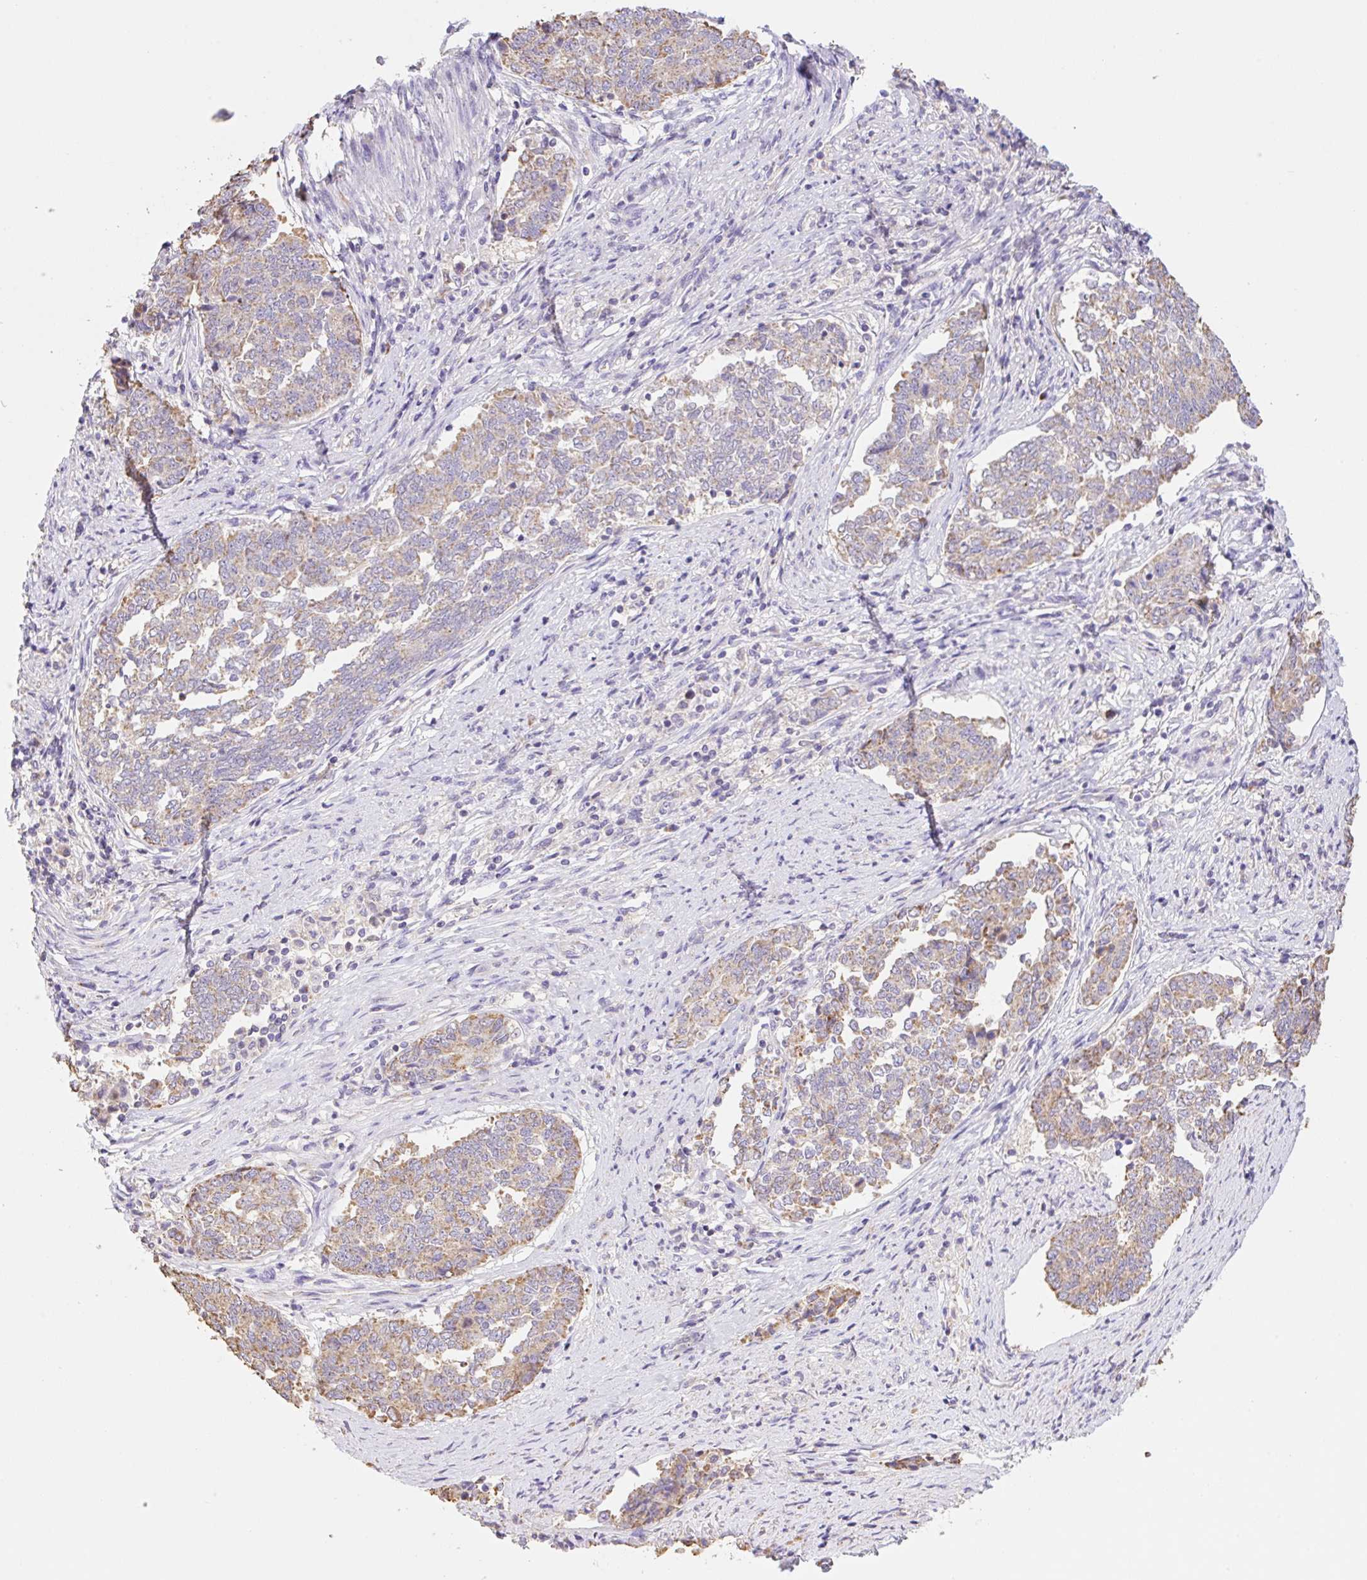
{"staining": {"intensity": "weak", "quantity": "25%-75%", "location": "cytoplasmic/membranous"}, "tissue": "endometrial cancer", "cell_type": "Tumor cells", "image_type": "cancer", "snomed": [{"axis": "morphology", "description": "Adenocarcinoma, NOS"}, {"axis": "topography", "description": "Endometrium"}], "caption": "Weak cytoplasmic/membranous staining is appreciated in about 25%-75% of tumor cells in endometrial adenocarcinoma.", "gene": "COPZ2", "patient": {"sex": "female", "age": 80}}